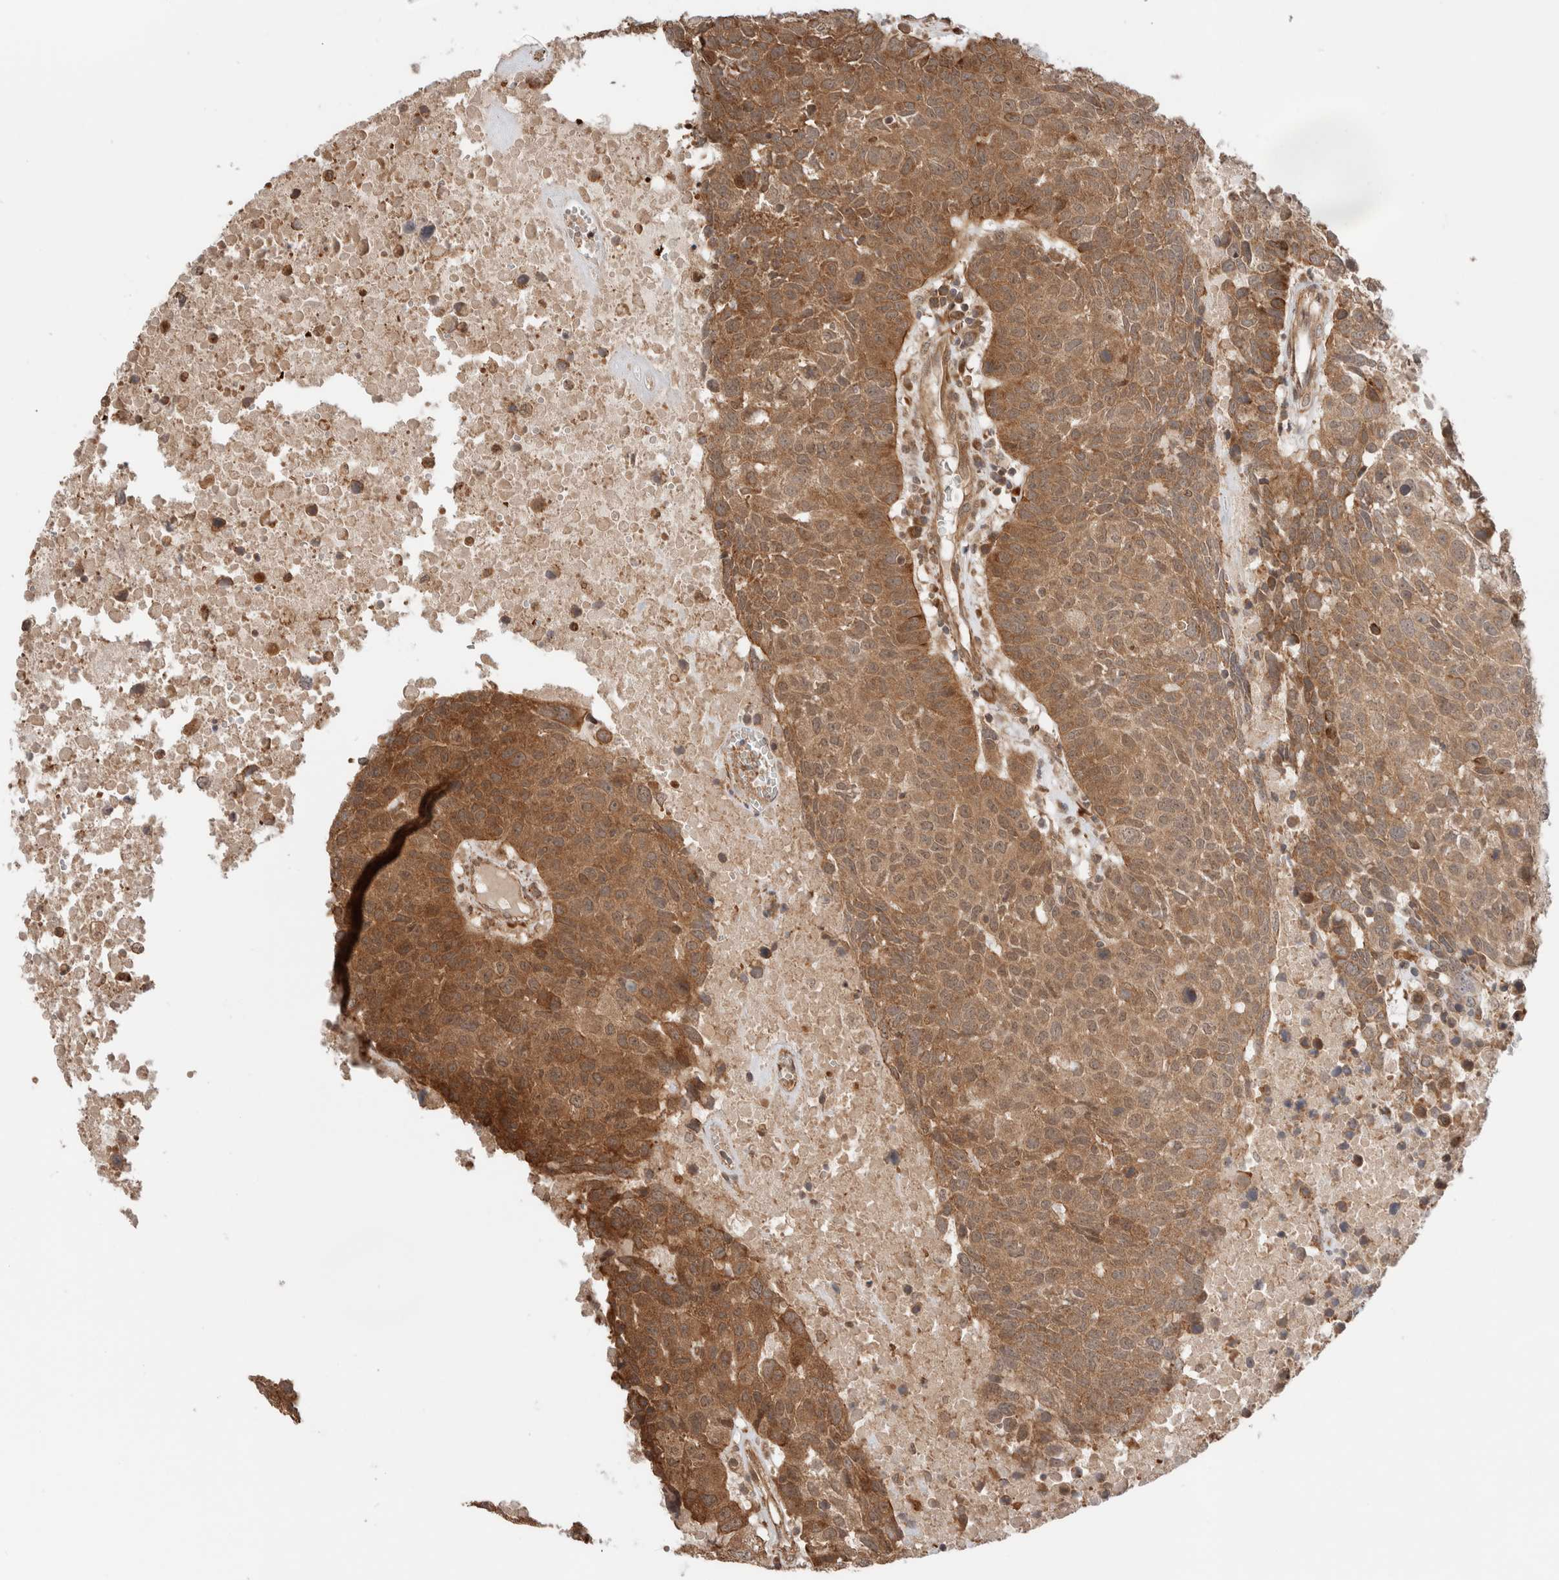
{"staining": {"intensity": "moderate", "quantity": ">75%", "location": "cytoplasmic/membranous"}, "tissue": "head and neck cancer", "cell_type": "Tumor cells", "image_type": "cancer", "snomed": [{"axis": "morphology", "description": "Squamous cell carcinoma, NOS"}, {"axis": "topography", "description": "Head-Neck"}], "caption": "An image of head and neck squamous cell carcinoma stained for a protein exhibits moderate cytoplasmic/membranous brown staining in tumor cells.", "gene": "ZNF649", "patient": {"sex": "male", "age": 66}}